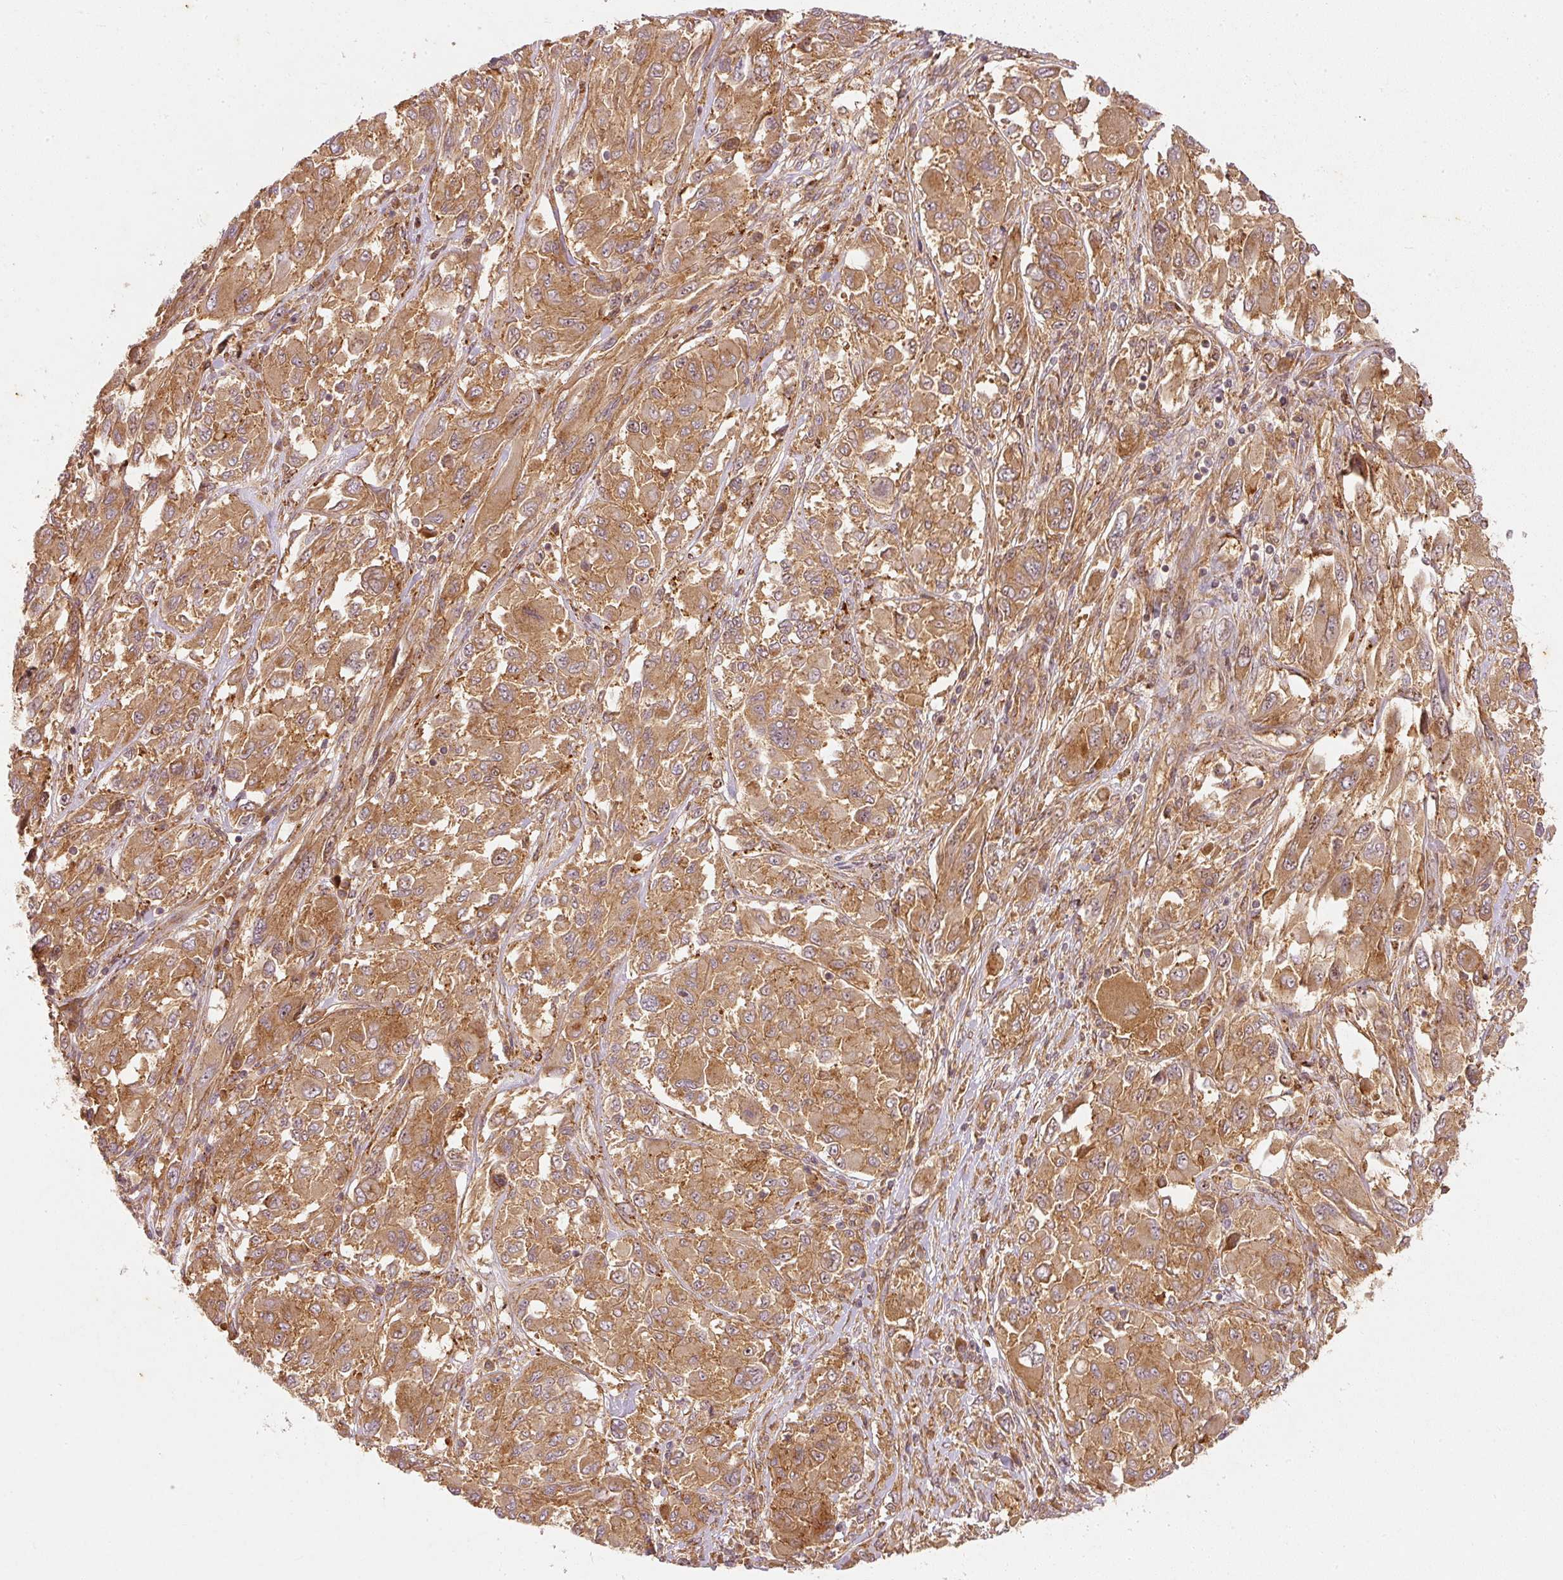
{"staining": {"intensity": "moderate", "quantity": ">75%", "location": "cytoplasmic/membranous"}, "tissue": "melanoma", "cell_type": "Tumor cells", "image_type": "cancer", "snomed": [{"axis": "morphology", "description": "Malignant melanoma, NOS"}, {"axis": "topography", "description": "Skin"}], "caption": "Moderate cytoplasmic/membranous staining for a protein is identified in approximately >75% of tumor cells of melanoma using immunohistochemistry (IHC).", "gene": "ZNF580", "patient": {"sex": "female", "age": 91}}